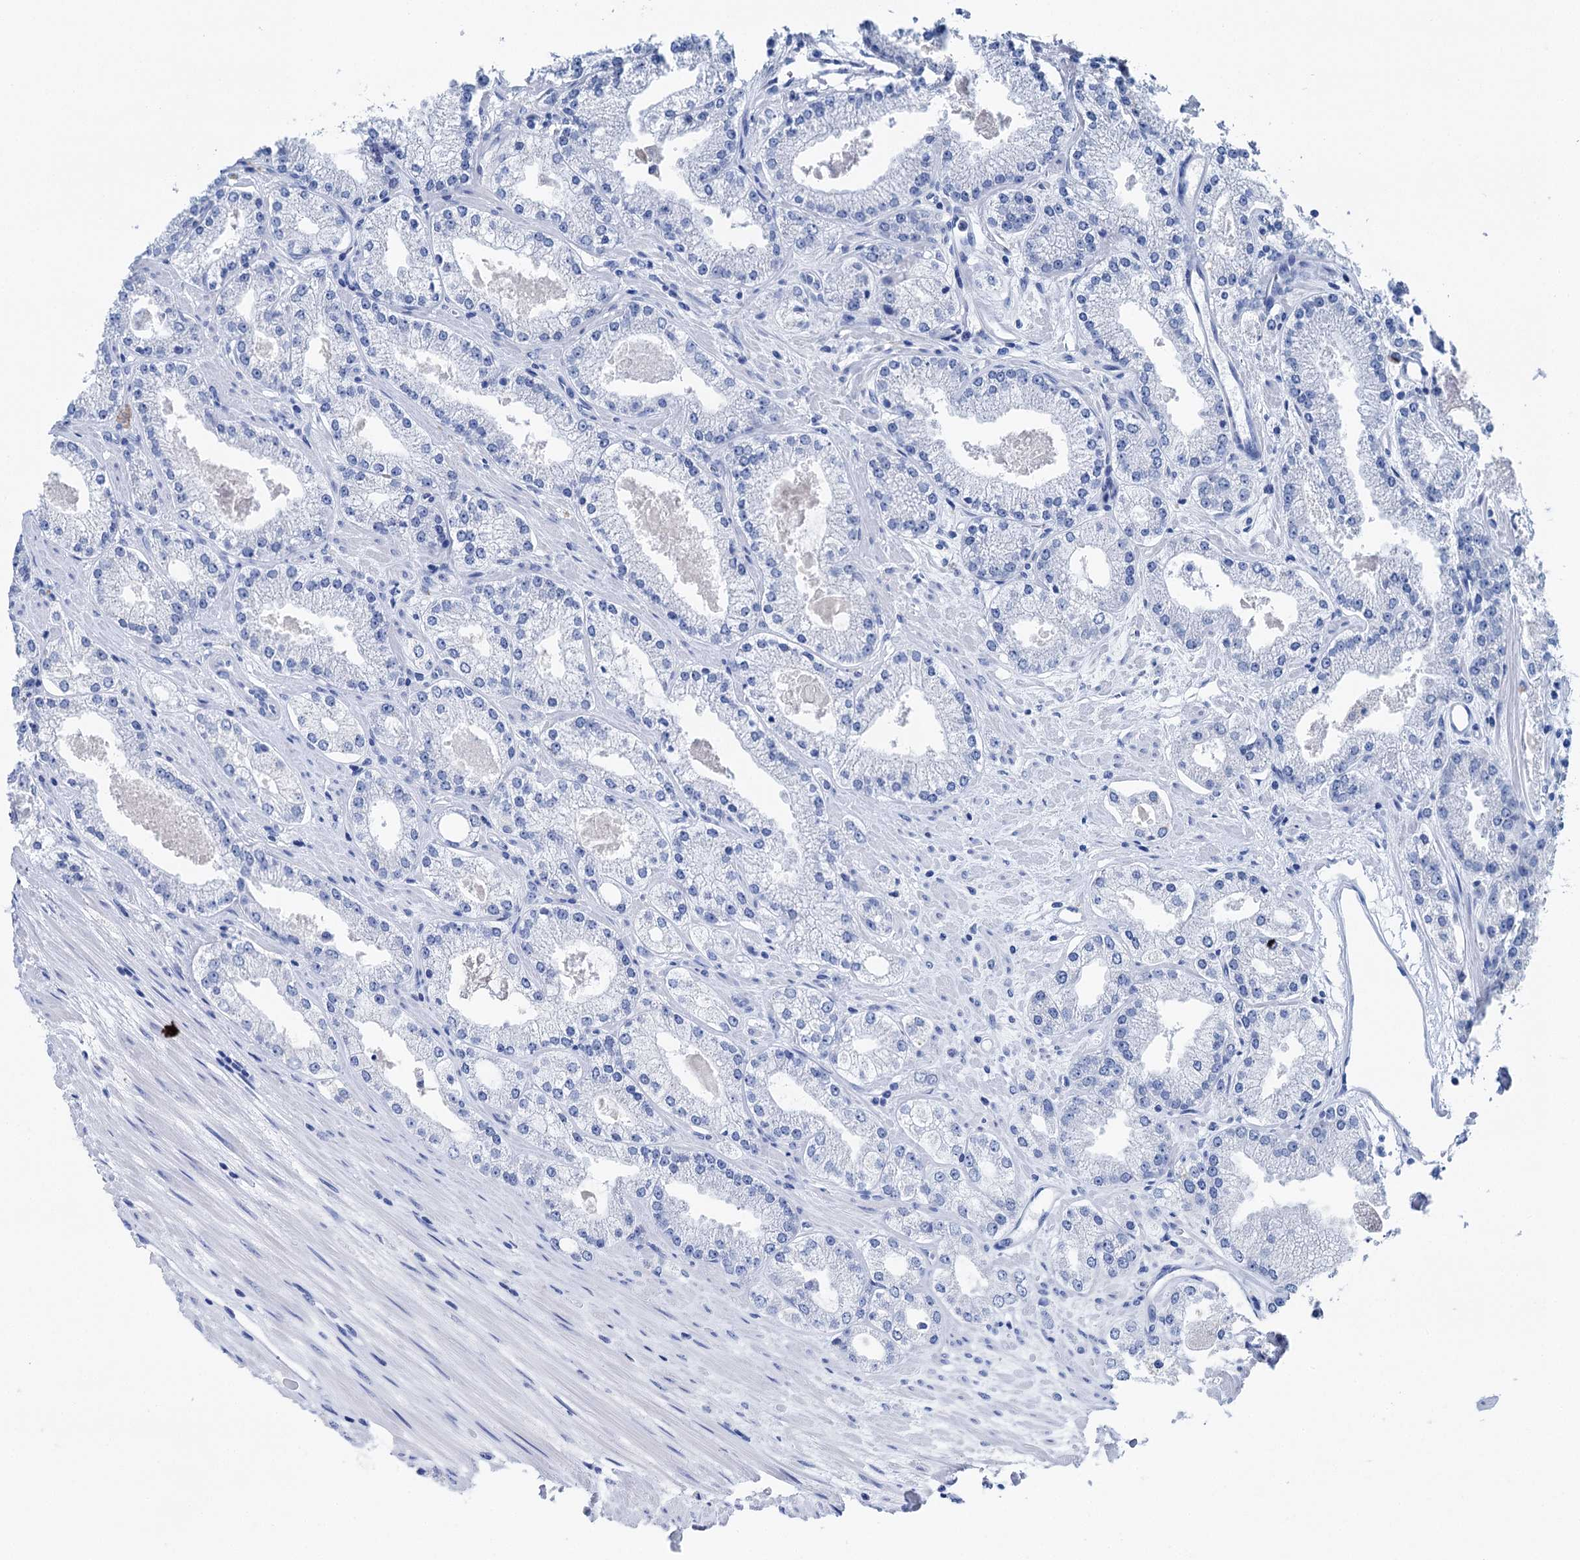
{"staining": {"intensity": "negative", "quantity": "none", "location": "none"}, "tissue": "prostate cancer", "cell_type": "Tumor cells", "image_type": "cancer", "snomed": [{"axis": "morphology", "description": "Adenocarcinoma, Low grade"}, {"axis": "topography", "description": "Prostate"}], "caption": "Tumor cells show no significant staining in prostate adenocarcinoma (low-grade). The staining is performed using DAB brown chromogen with nuclei counter-stained in using hematoxylin.", "gene": "BRINP1", "patient": {"sex": "male", "age": 69}}